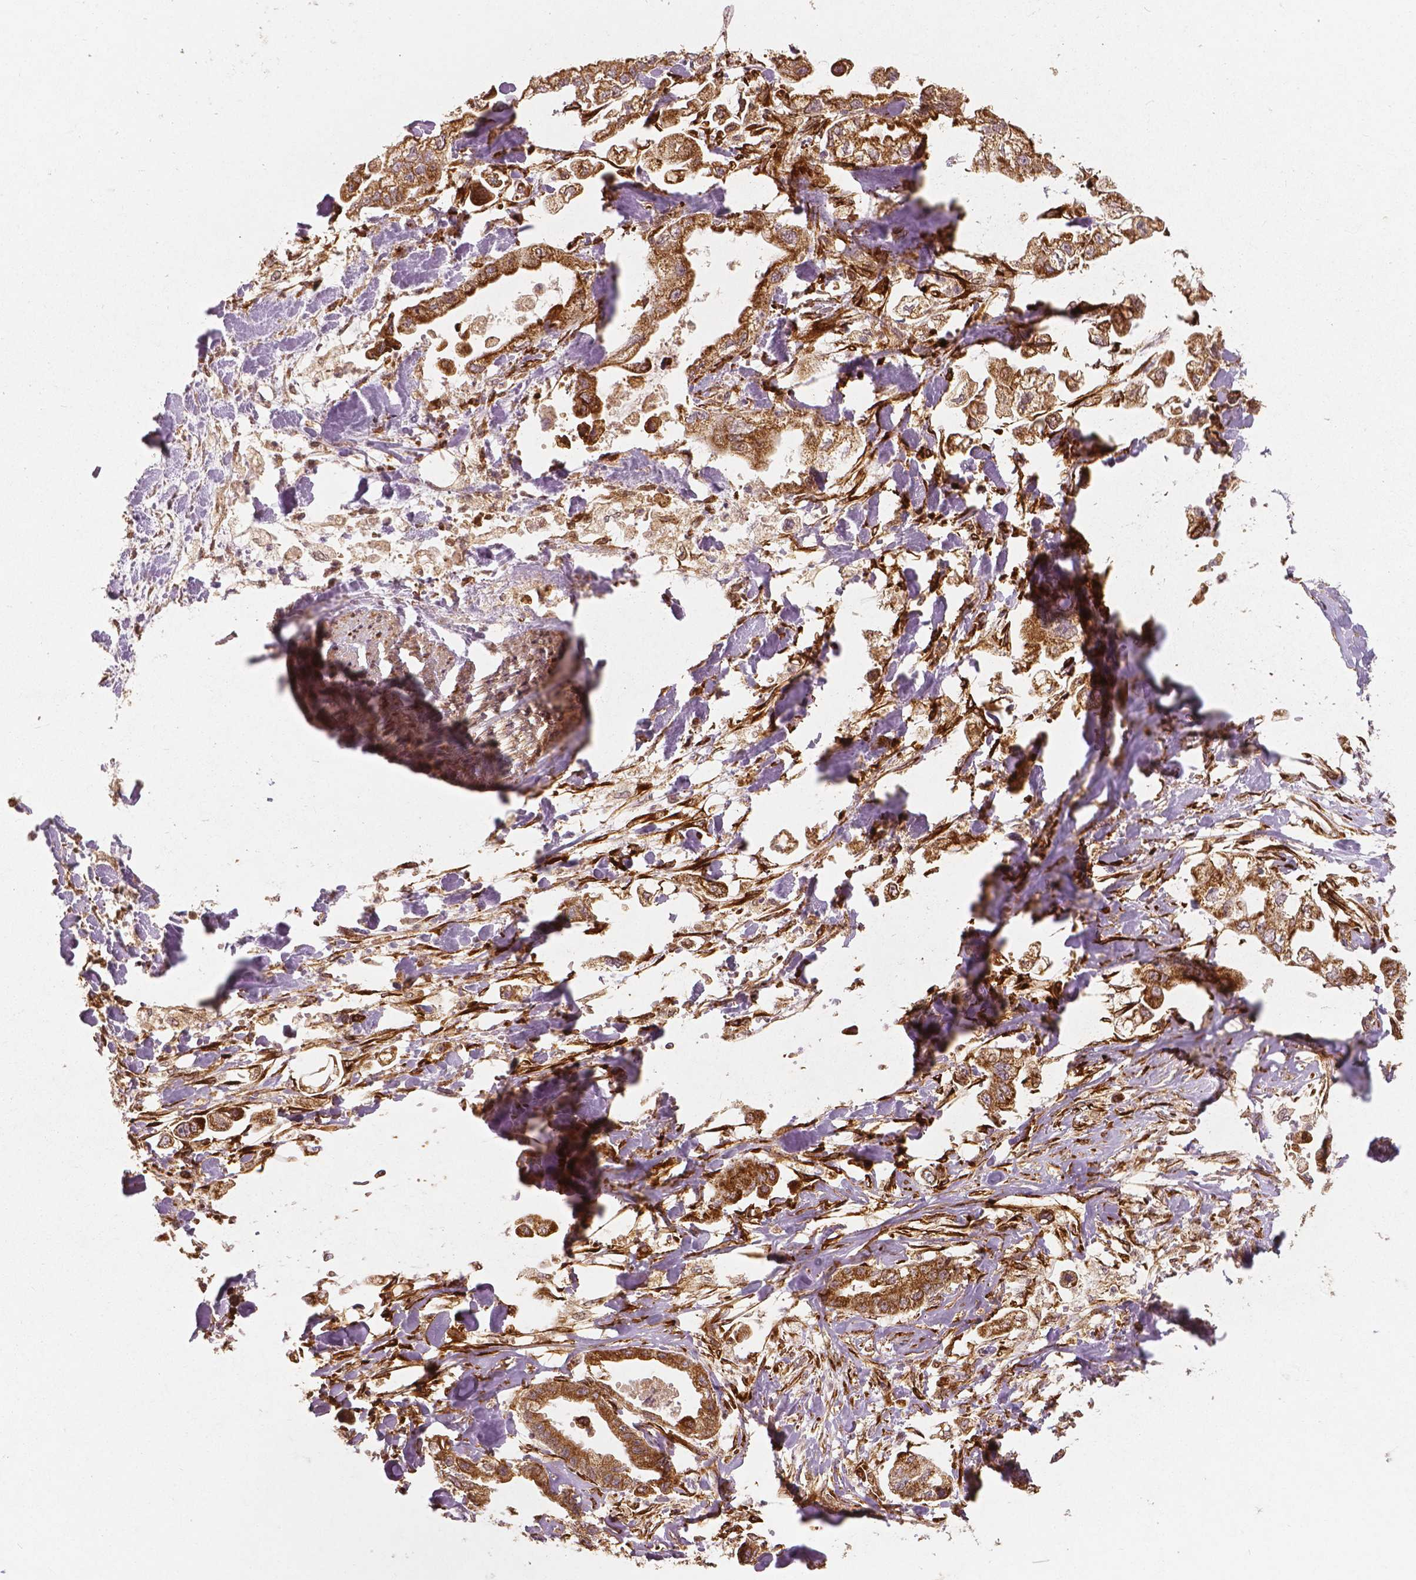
{"staining": {"intensity": "moderate", "quantity": ">75%", "location": "cytoplasmic/membranous"}, "tissue": "stomach cancer", "cell_type": "Tumor cells", "image_type": "cancer", "snomed": [{"axis": "morphology", "description": "Adenocarcinoma, NOS"}, {"axis": "topography", "description": "Stomach"}], "caption": "Protein staining of stomach cancer (adenocarcinoma) tissue shows moderate cytoplasmic/membranous expression in approximately >75% of tumor cells.", "gene": "PGAM5", "patient": {"sex": "male", "age": 62}}